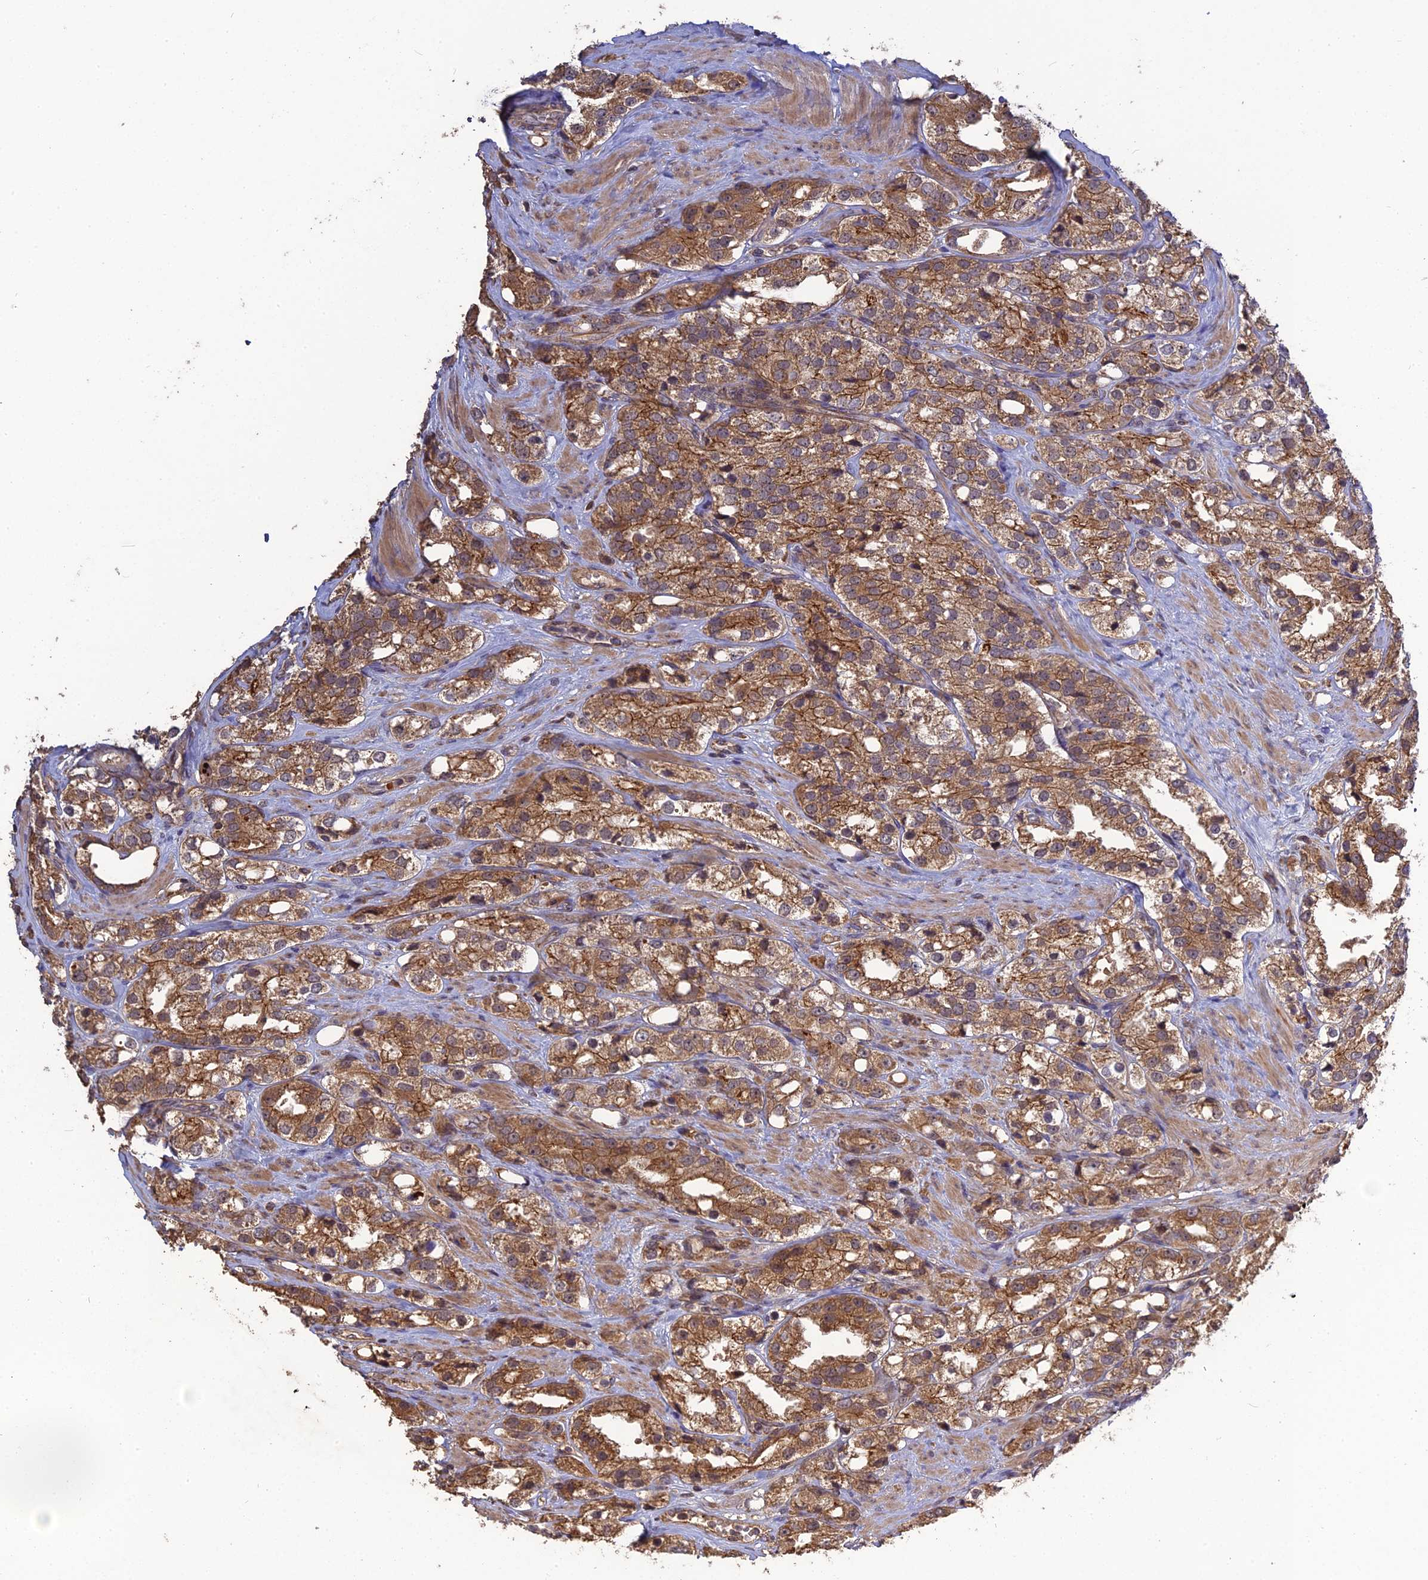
{"staining": {"intensity": "moderate", "quantity": ">75%", "location": "cytoplasmic/membranous"}, "tissue": "prostate cancer", "cell_type": "Tumor cells", "image_type": "cancer", "snomed": [{"axis": "morphology", "description": "Adenocarcinoma, NOS"}, {"axis": "topography", "description": "Prostate"}], "caption": "Prostate cancer stained with a brown dye shows moderate cytoplasmic/membranous positive expression in about >75% of tumor cells.", "gene": "ARHGAP40", "patient": {"sex": "male", "age": 79}}